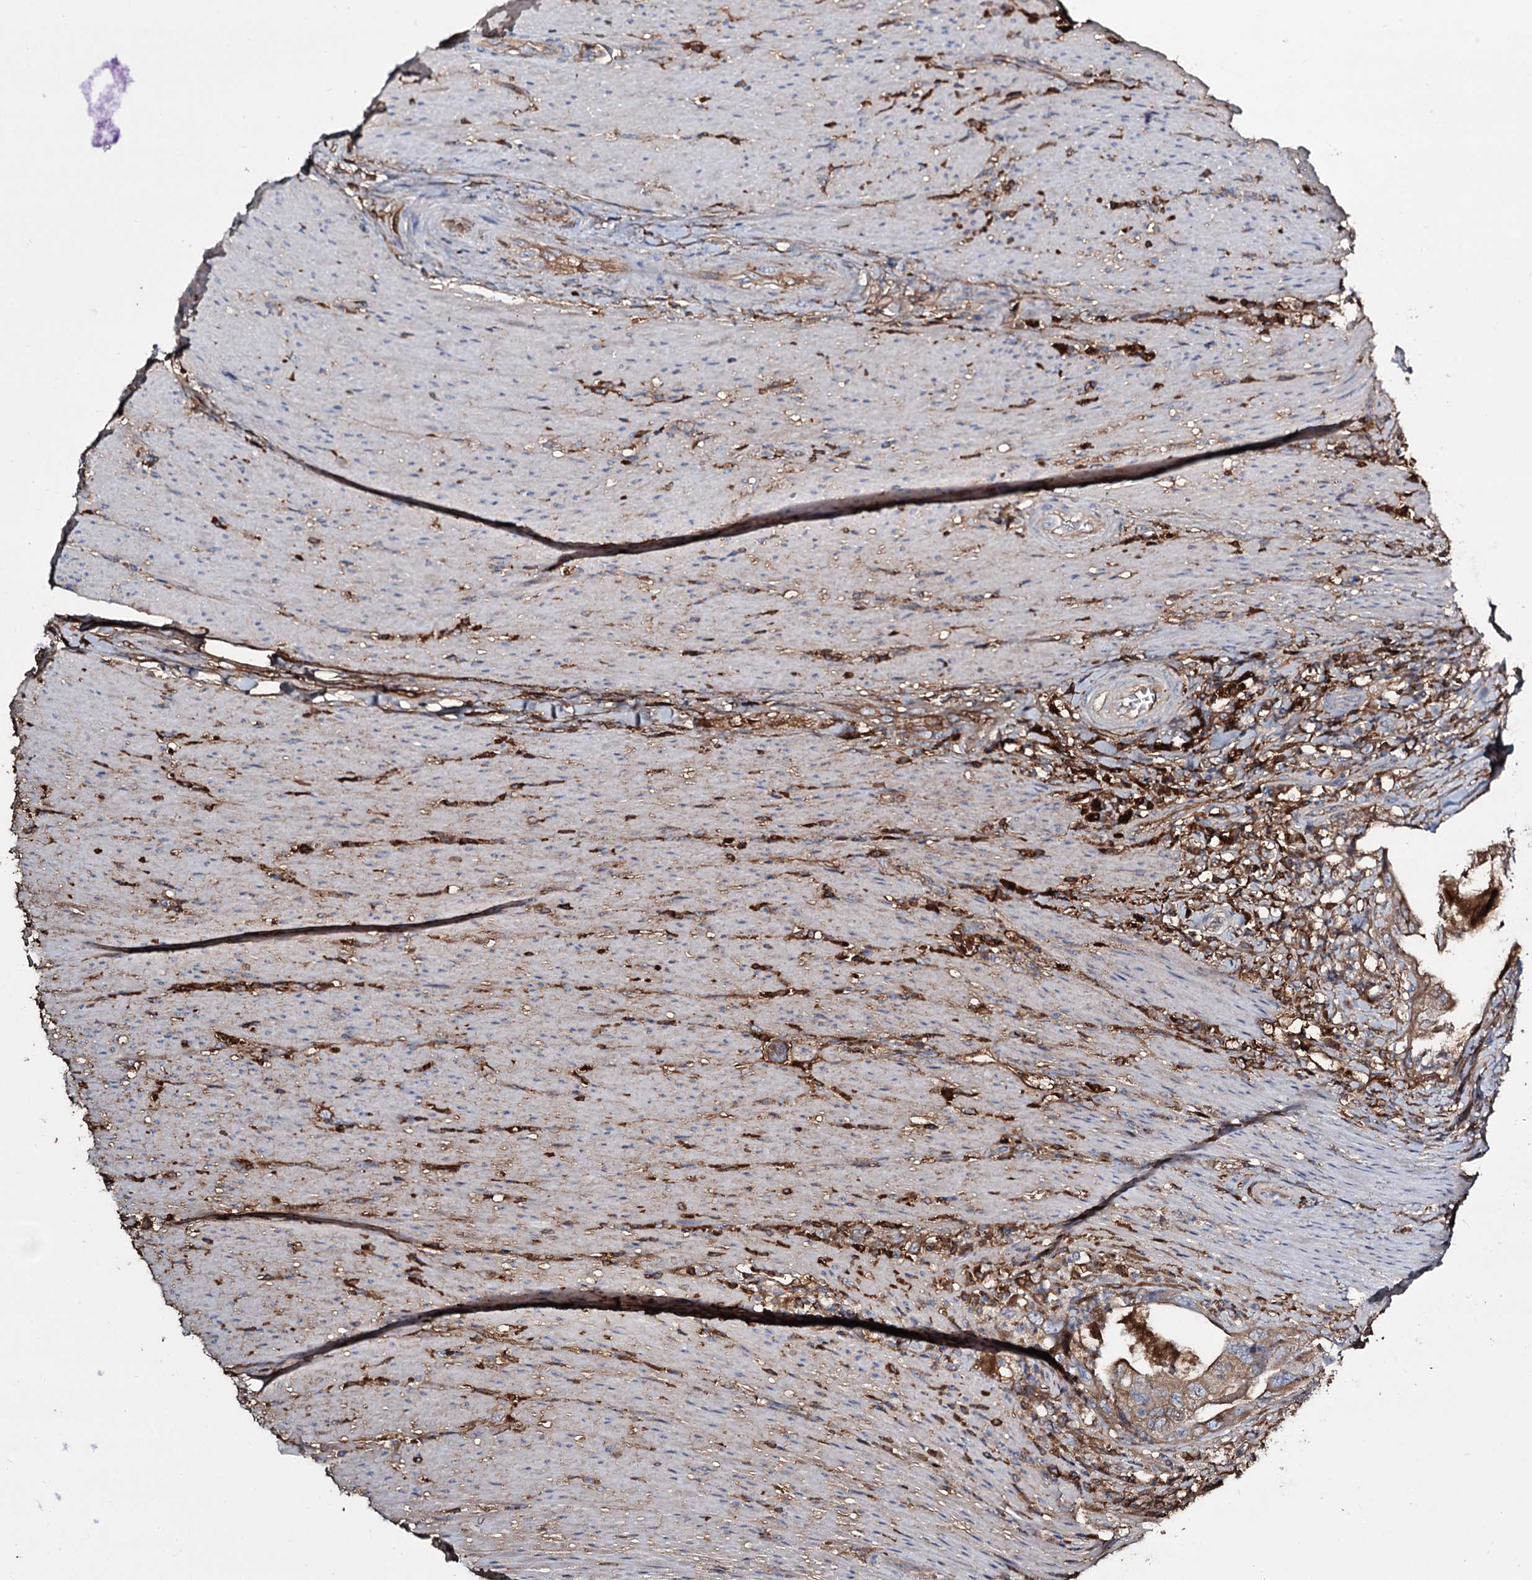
{"staining": {"intensity": "moderate", "quantity": "25%-75%", "location": "cytoplasmic/membranous"}, "tissue": "colorectal cancer", "cell_type": "Tumor cells", "image_type": "cancer", "snomed": [{"axis": "morphology", "description": "Adenocarcinoma, NOS"}, {"axis": "topography", "description": "Rectum"}], "caption": "Colorectal adenocarcinoma stained for a protein reveals moderate cytoplasmic/membranous positivity in tumor cells.", "gene": "EDN1", "patient": {"sex": "male", "age": 63}}